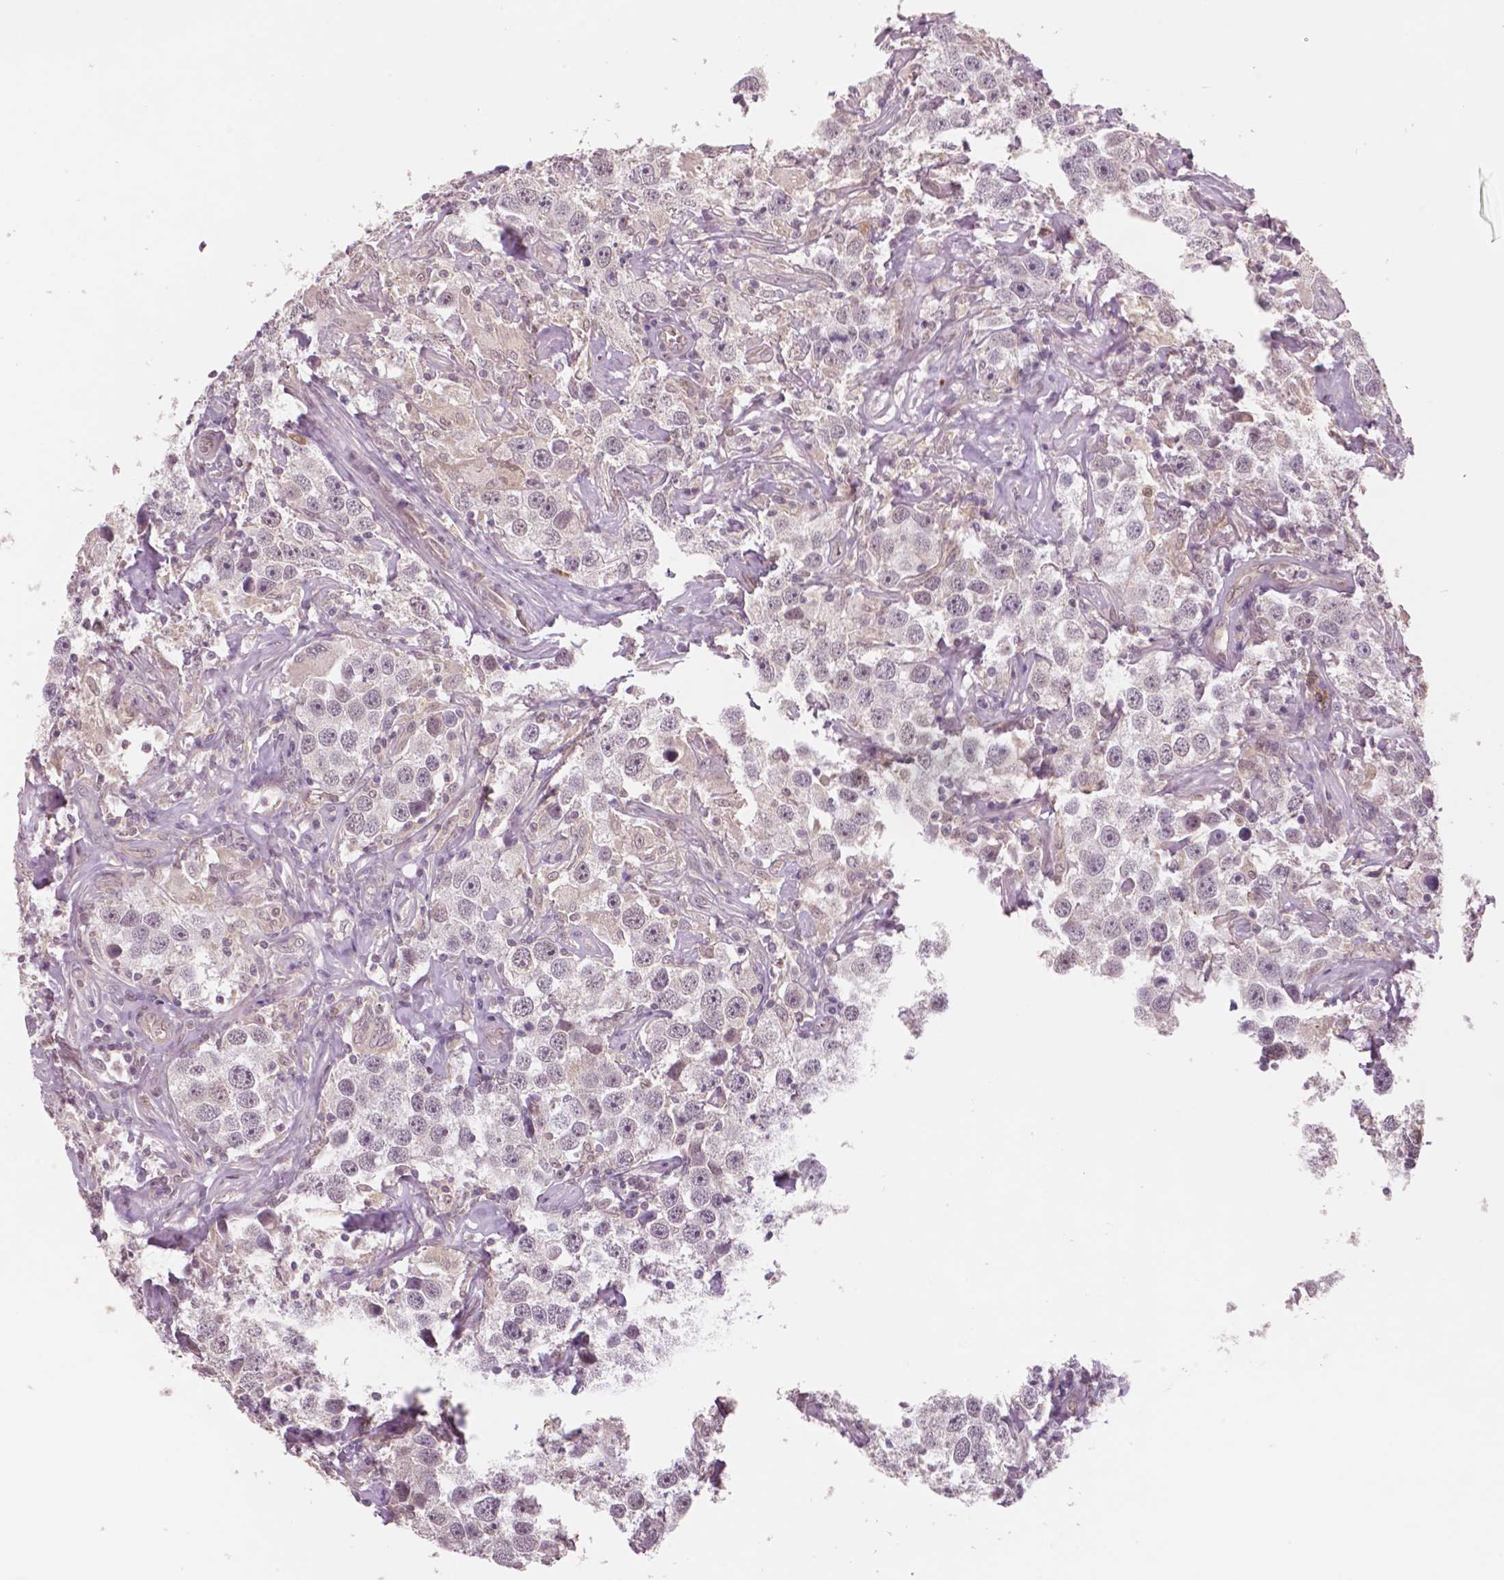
{"staining": {"intensity": "weak", "quantity": "25%-75%", "location": "cytoplasmic/membranous,nuclear"}, "tissue": "testis cancer", "cell_type": "Tumor cells", "image_type": "cancer", "snomed": [{"axis": "morphology", "description": "Seminoma, NOS"}, {"axis": "topography", "description": "Testis"}], "caption": "A histopathology image of testis seminoma stained for a protein shows weak cytoplasmic/membranous and nuclear brown staining in tumor cells.", "gene": "STAT3", "patient": {"sex": "male", "age": 49}}